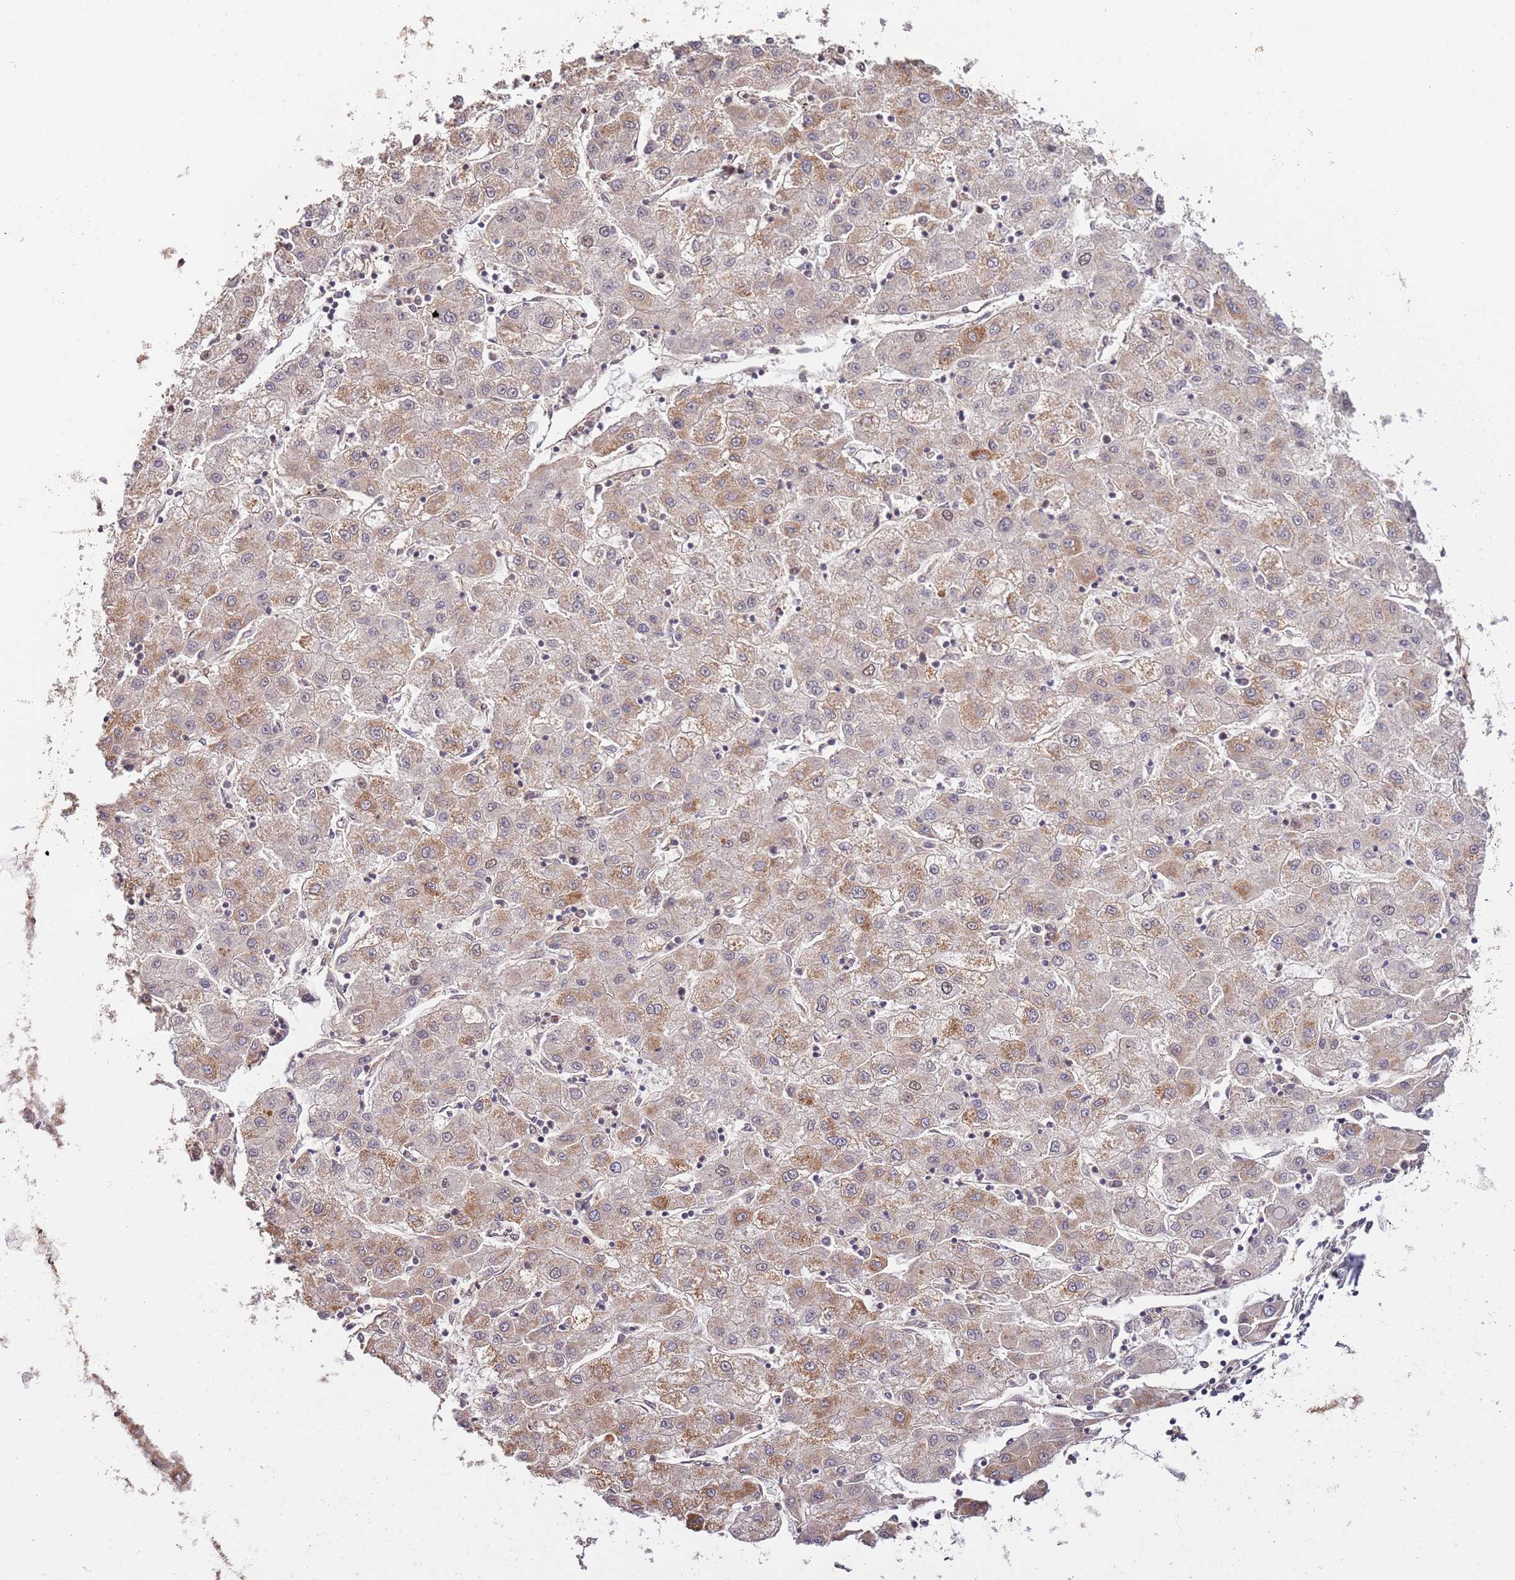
{"staining": {"intensity": "moderate", "quantity": "25%-75%", "location": "cytoplasmic/membranous"}, "tissue": "liver cancer", "cell_type": "Tumor cells", "image_type": "cancer", "snomed": [{"axis": "morphology", "description": "Carcinoma, Hepatocellular, NOS"}, {"axis": "topography", "description": "Liver"}], "caption": "An immunohistochemistry photomicrograph of tumor tissue is shown. Protein staining in brown labels moderate cytoplasmic/membranous positivity in liver cancer (hepatocellular carcinoma) within tumor cells.", "gene": "RIF1", "patient": {"sex": "male", "age": 72}}